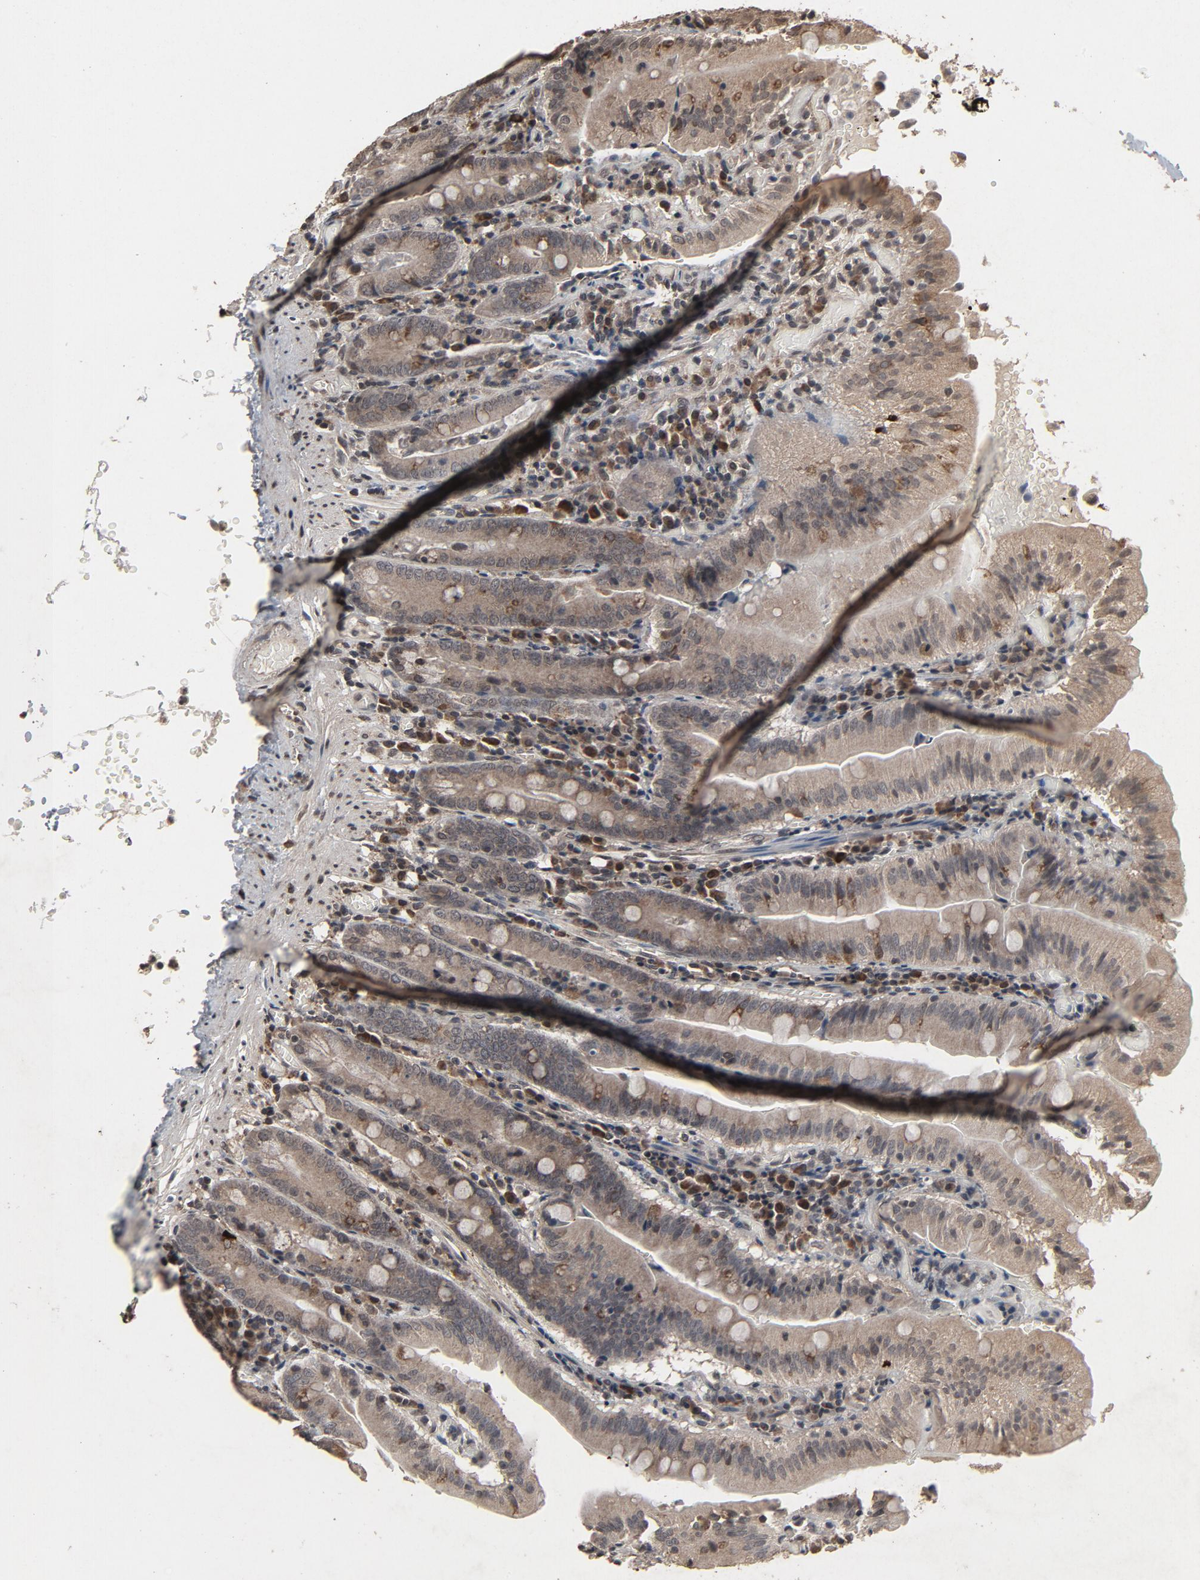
{"staining": {"intensity": "moderate", "quantity": ">75%", "location": "cytoplasmic/membranous,nuclear"}, "tissue": "small intestine", "cell_type": "Glandular cells", "image_type": "normal", "snomed": [{"axis": "morphology", "description": "Normal tissue, NOS"}, {"axis": "topography", "description": "Small intestine"}], "caption": "Immunohistochemical staining of normal human small intestine shows moderate cytoplasmic/membranous,nuclear protein positivity in approximately >75% of glandular cells.", "gene": "POM121", "patient": {"sex": "male", "age": 71}}